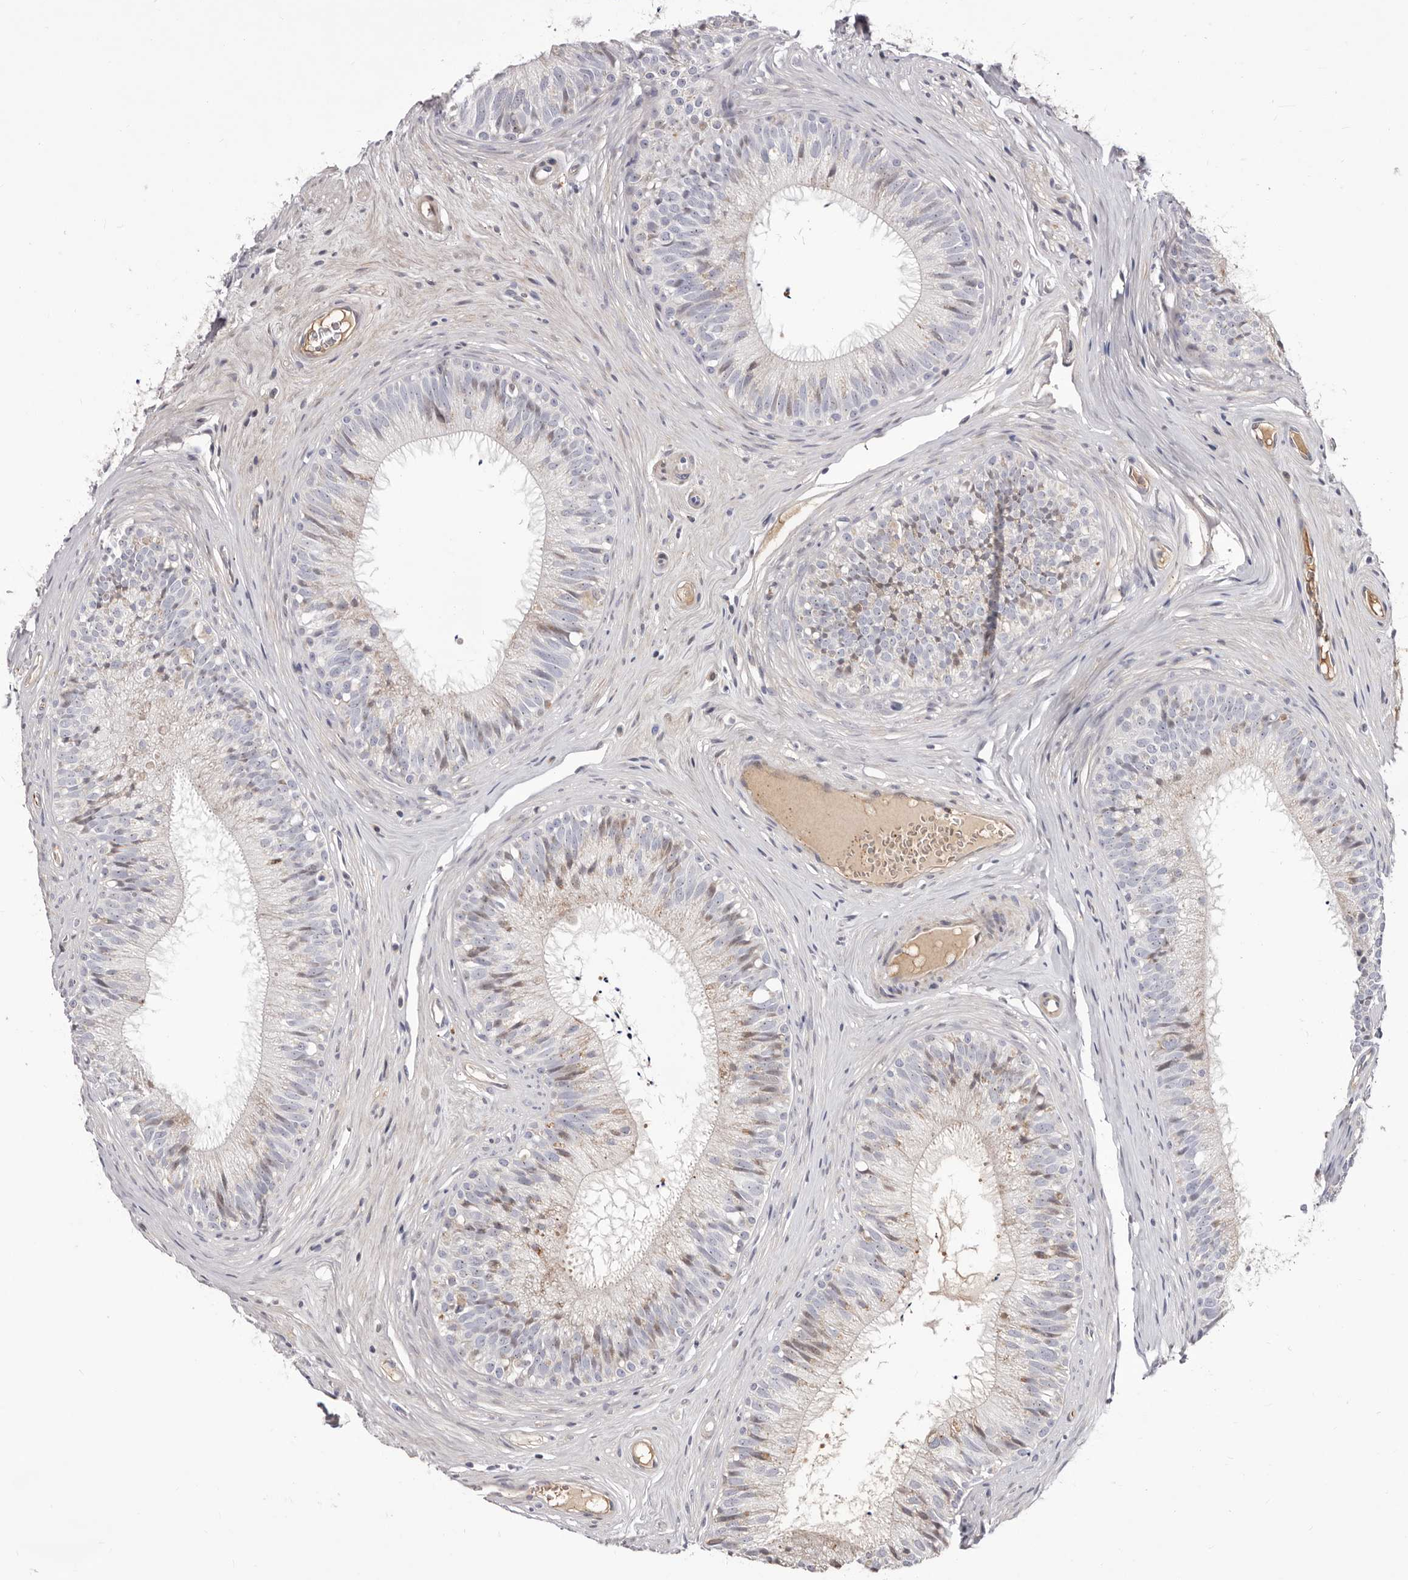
{"staining": {"intensity": "weak", "quantity": "<25%", "location": "cytoplasmic/membranous"}, "tissue": "epididymis", "cell_type": "Glandular cells", "image_type": "normal", "snomed": [{"axis": "morphology", "description": "Normal tissue, NOS"}, {"axis": "topography", "description": "Epididymis"}], "caption": "There is no significant positivity in glandular cells of epididymis. (IHC, brightfield microscopy, high magnification).", "gene": "NUBPL", "patient": {"sex": "male", "age": 29}}